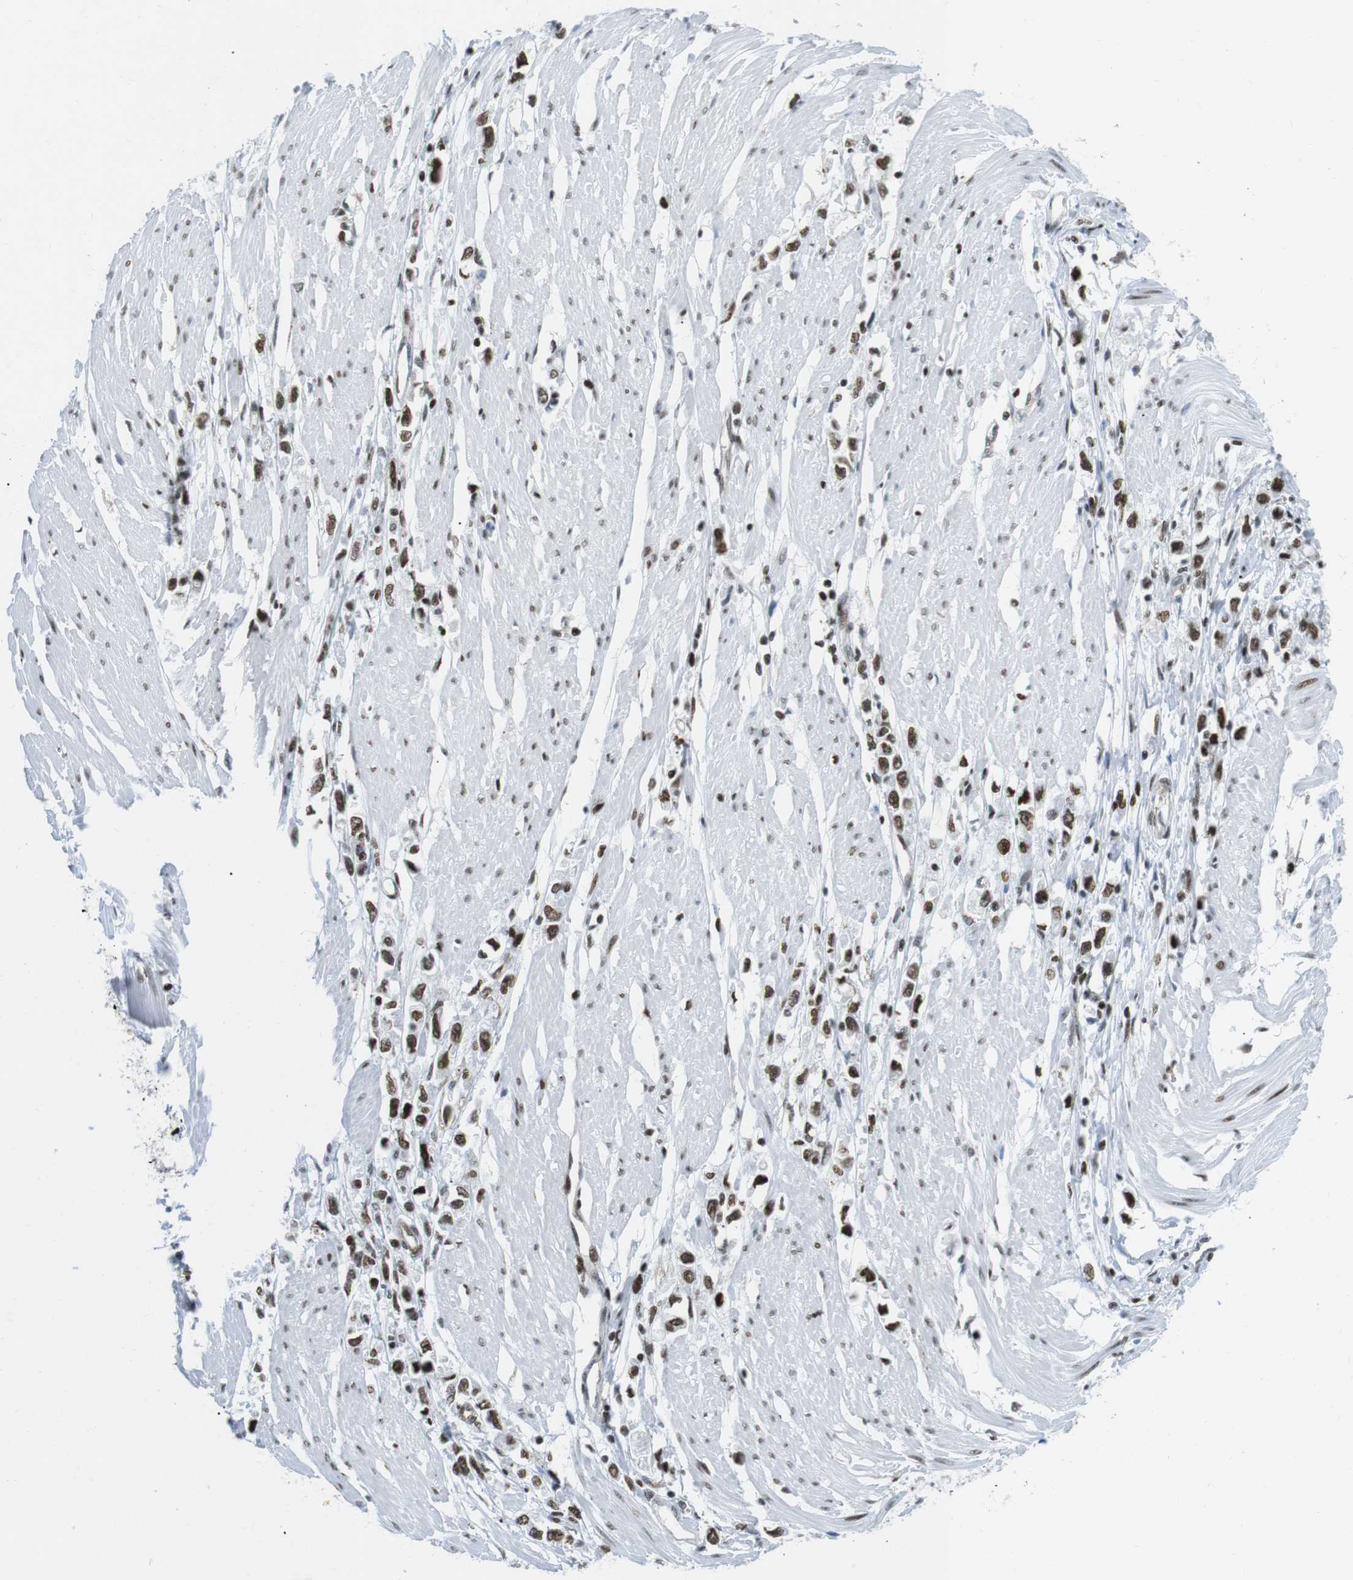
{"staining": {"intensity": "strong", "quantity": ">75%", "location": "nuclear"}, "tissue": "stomach cancer", "cell_type": "Tumor cells", "image_type": "cancer", "snomed": [{"axis": "morphology", "description": "Adenocarcinoma, NOS"}, {"axis": "topography", "description": "Stomach"}], "caption": "The photomicrograph demonstrates staining of stomach cancer, revealing strong nuclear protein staining (brown color) within tumor cells.", "gene": "ARID1A", "patient": {"sex": "female", "age": 59}}